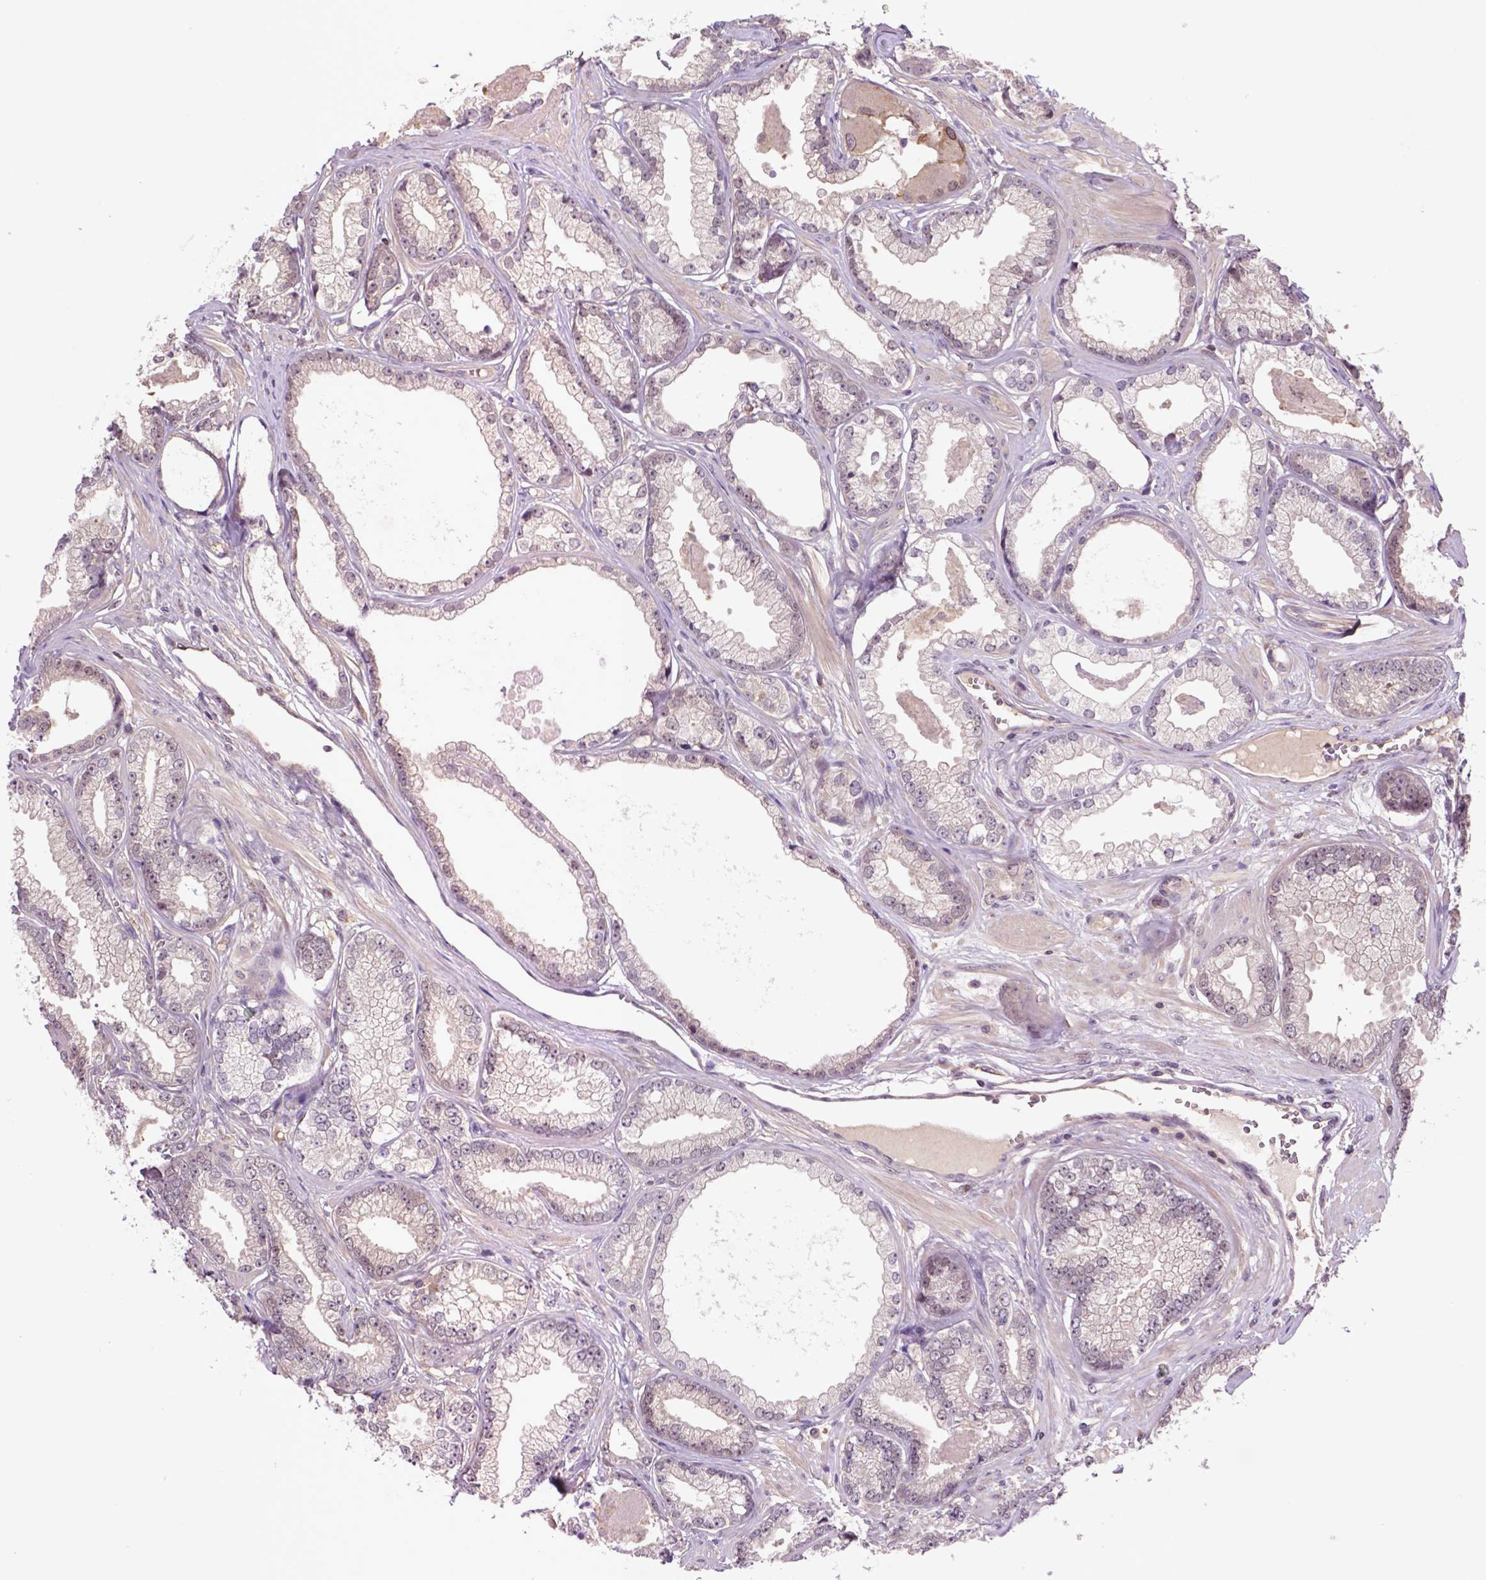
{"staining": {"intensity": "weak", "quantity": "<25%", "location": "cytoplasmic/membranous"}, "tissue": "prostate cancer", "cell_type": "Tumor cells", "image_type": "cancer", "snomed": [{"axis": "morphology", "description": "Adenocarcinoma, Low grade"}, {"axis": "topography", "description": "Prostate"}], "caption": "The histopathology image demonstrates no significant positivity in tumor cells of prostate adenocarcinoma (low-grade).", "gene": "HSPBP1", "patient": {"sex": "male", "age": 64}}